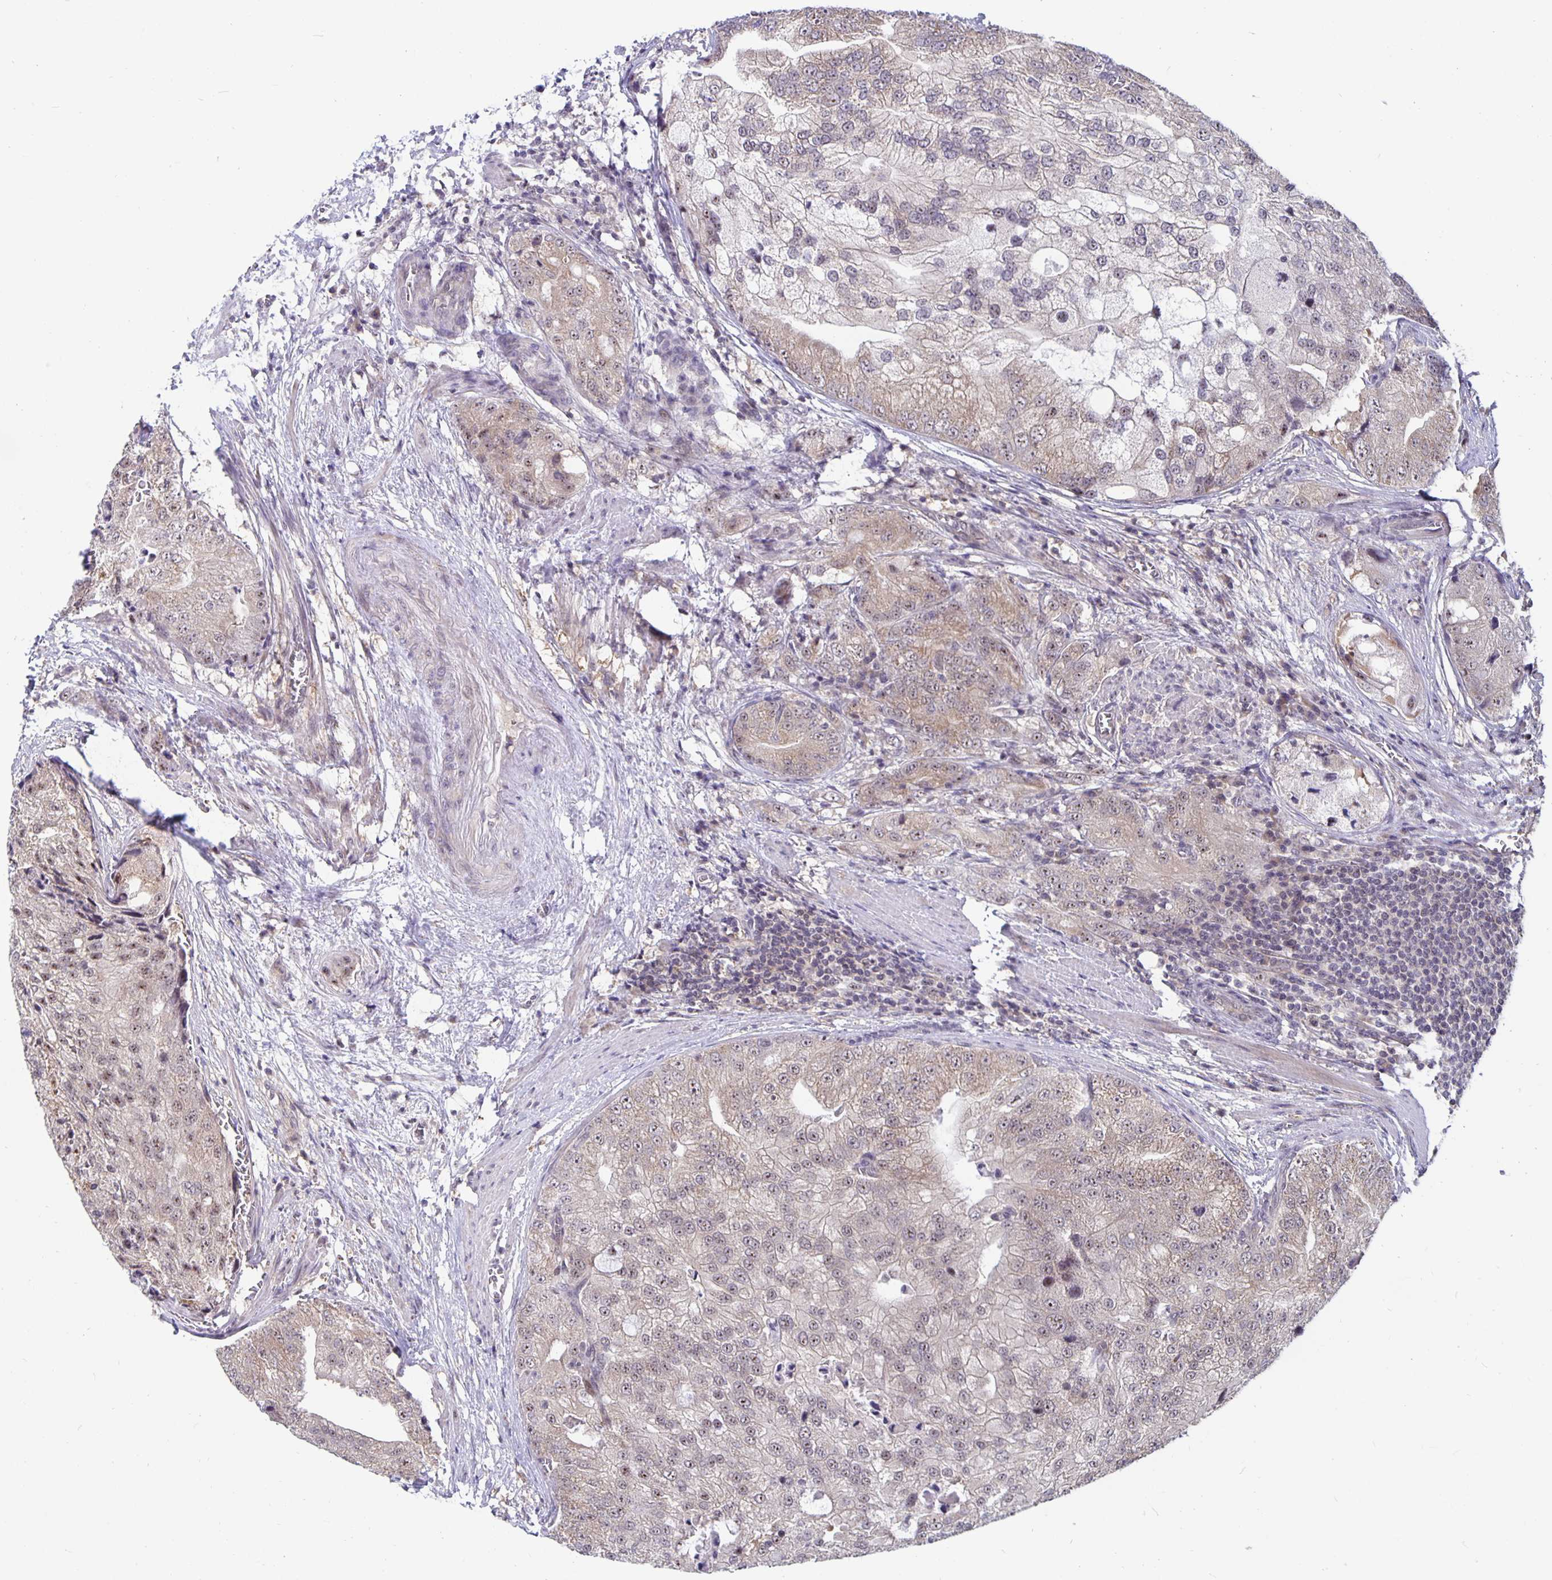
{"staining": {"intensity": "weak", "quantity": "25%-75%", "location": "nuclear"}, "tissue": "prostate cancer", "cell_type": "Tumor cells", "image_type": "cancer", "snomed": [{"axis": "morphology", "description": "Adenocarcinoma, High grade"}, {"axis": "topography", "description": "Prostate"}], "caption": "This is an image of immunohistochemistry (IHC) staining of adenocarcinoma (high-grade) (prostate), which shows weak staining in the nuclear of tumor cells.", "gene": "EXOC6B", "patient": {"sex": "male", "age": 70}}